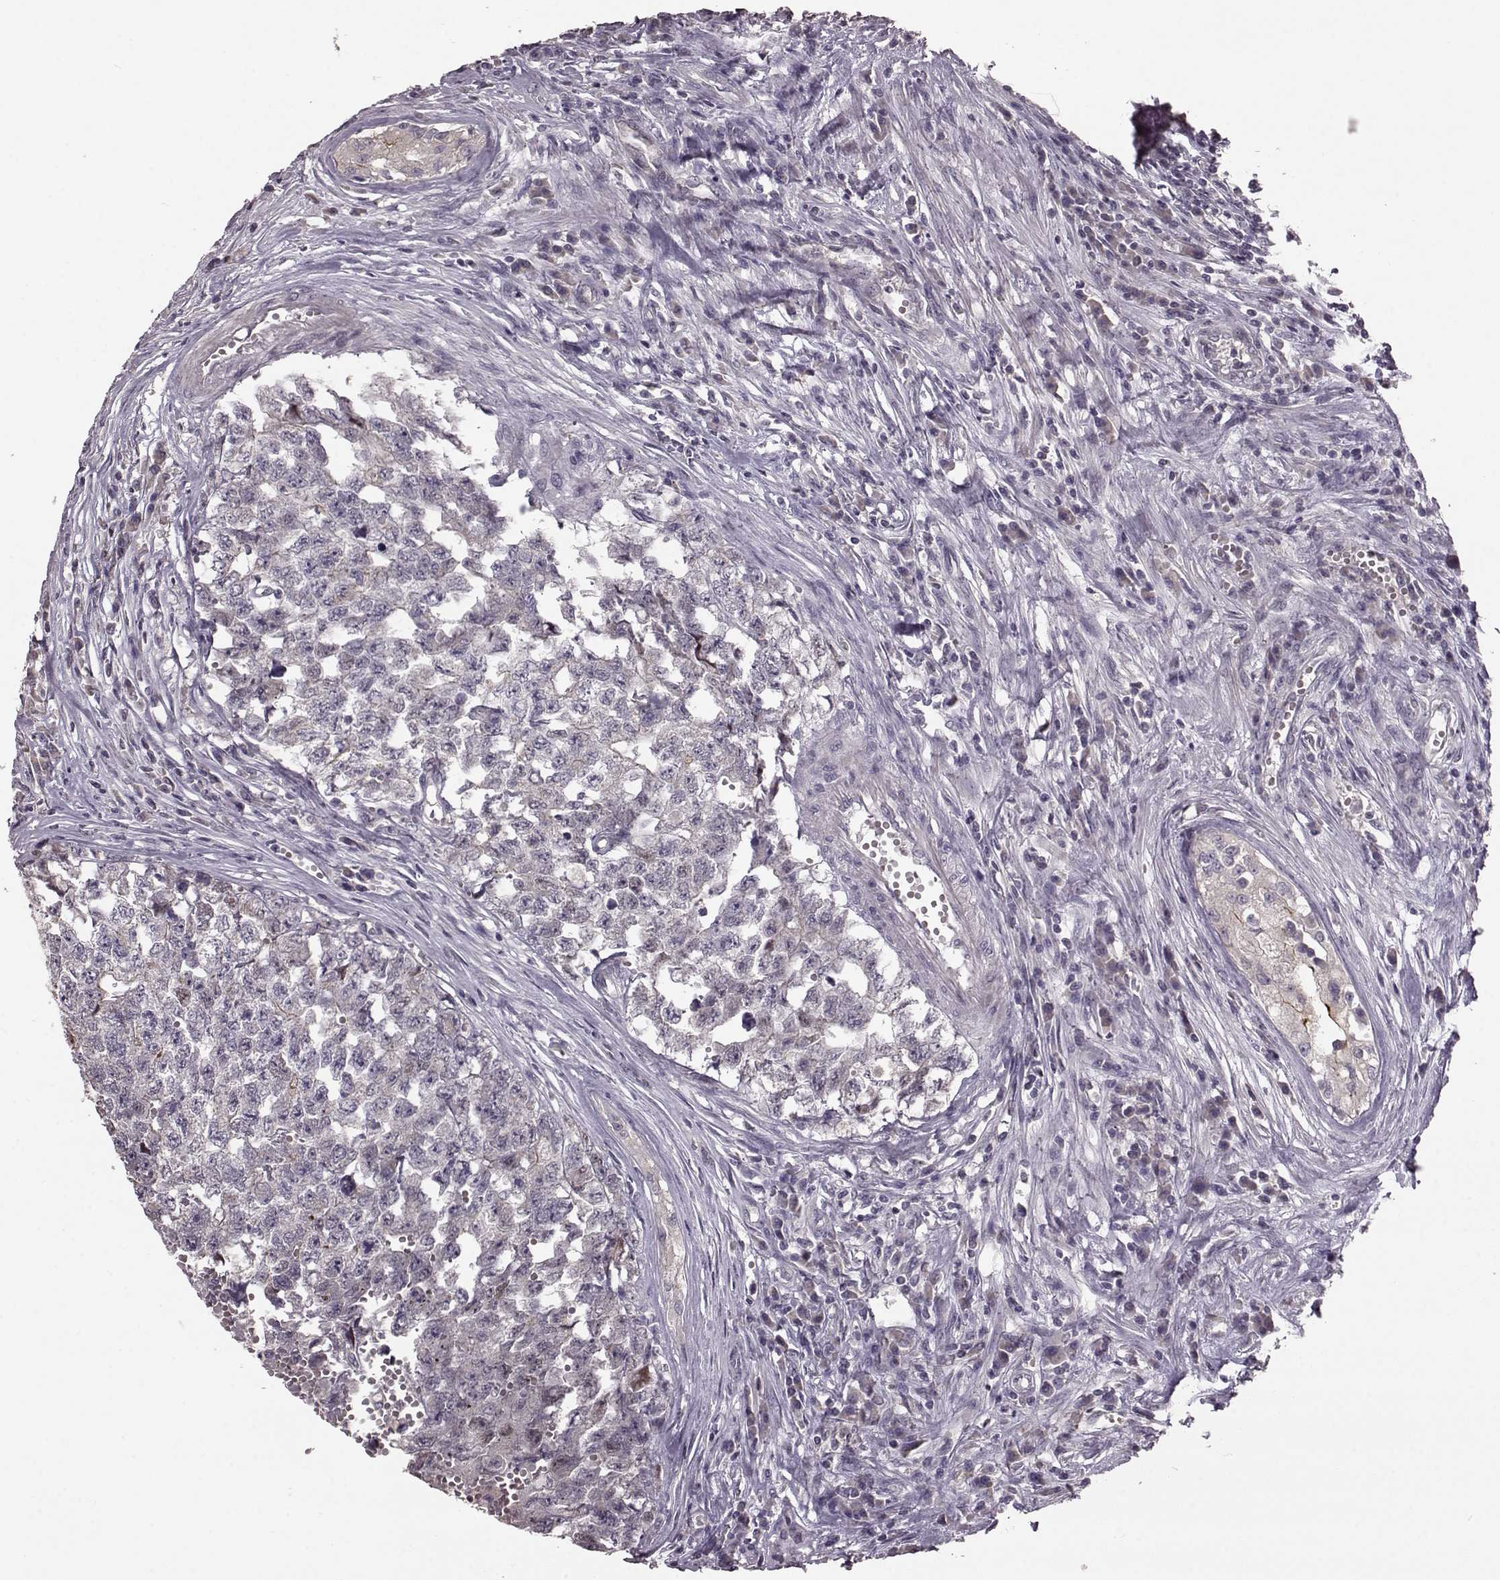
{"staining": {"intensity": "negative", "quantity": "none", "location": "none"}, "tissue": "testis cancer", "cell_type": "Tumor cells", "image_type": "cancer", "snomed": [{"axis": "morphology", "description": "Seminoma, NOS"}, {"axis": "morphology", "description": "Carcinoma, Embryonal, NOS"}, {"axis": "topography", "description": "Testis"}], "caption": "Tumor cells show no significant expression in embryonal carcinoma (testis).", "gene": "SLC52A3", "patient": {"sex": "male", "age": 22}}